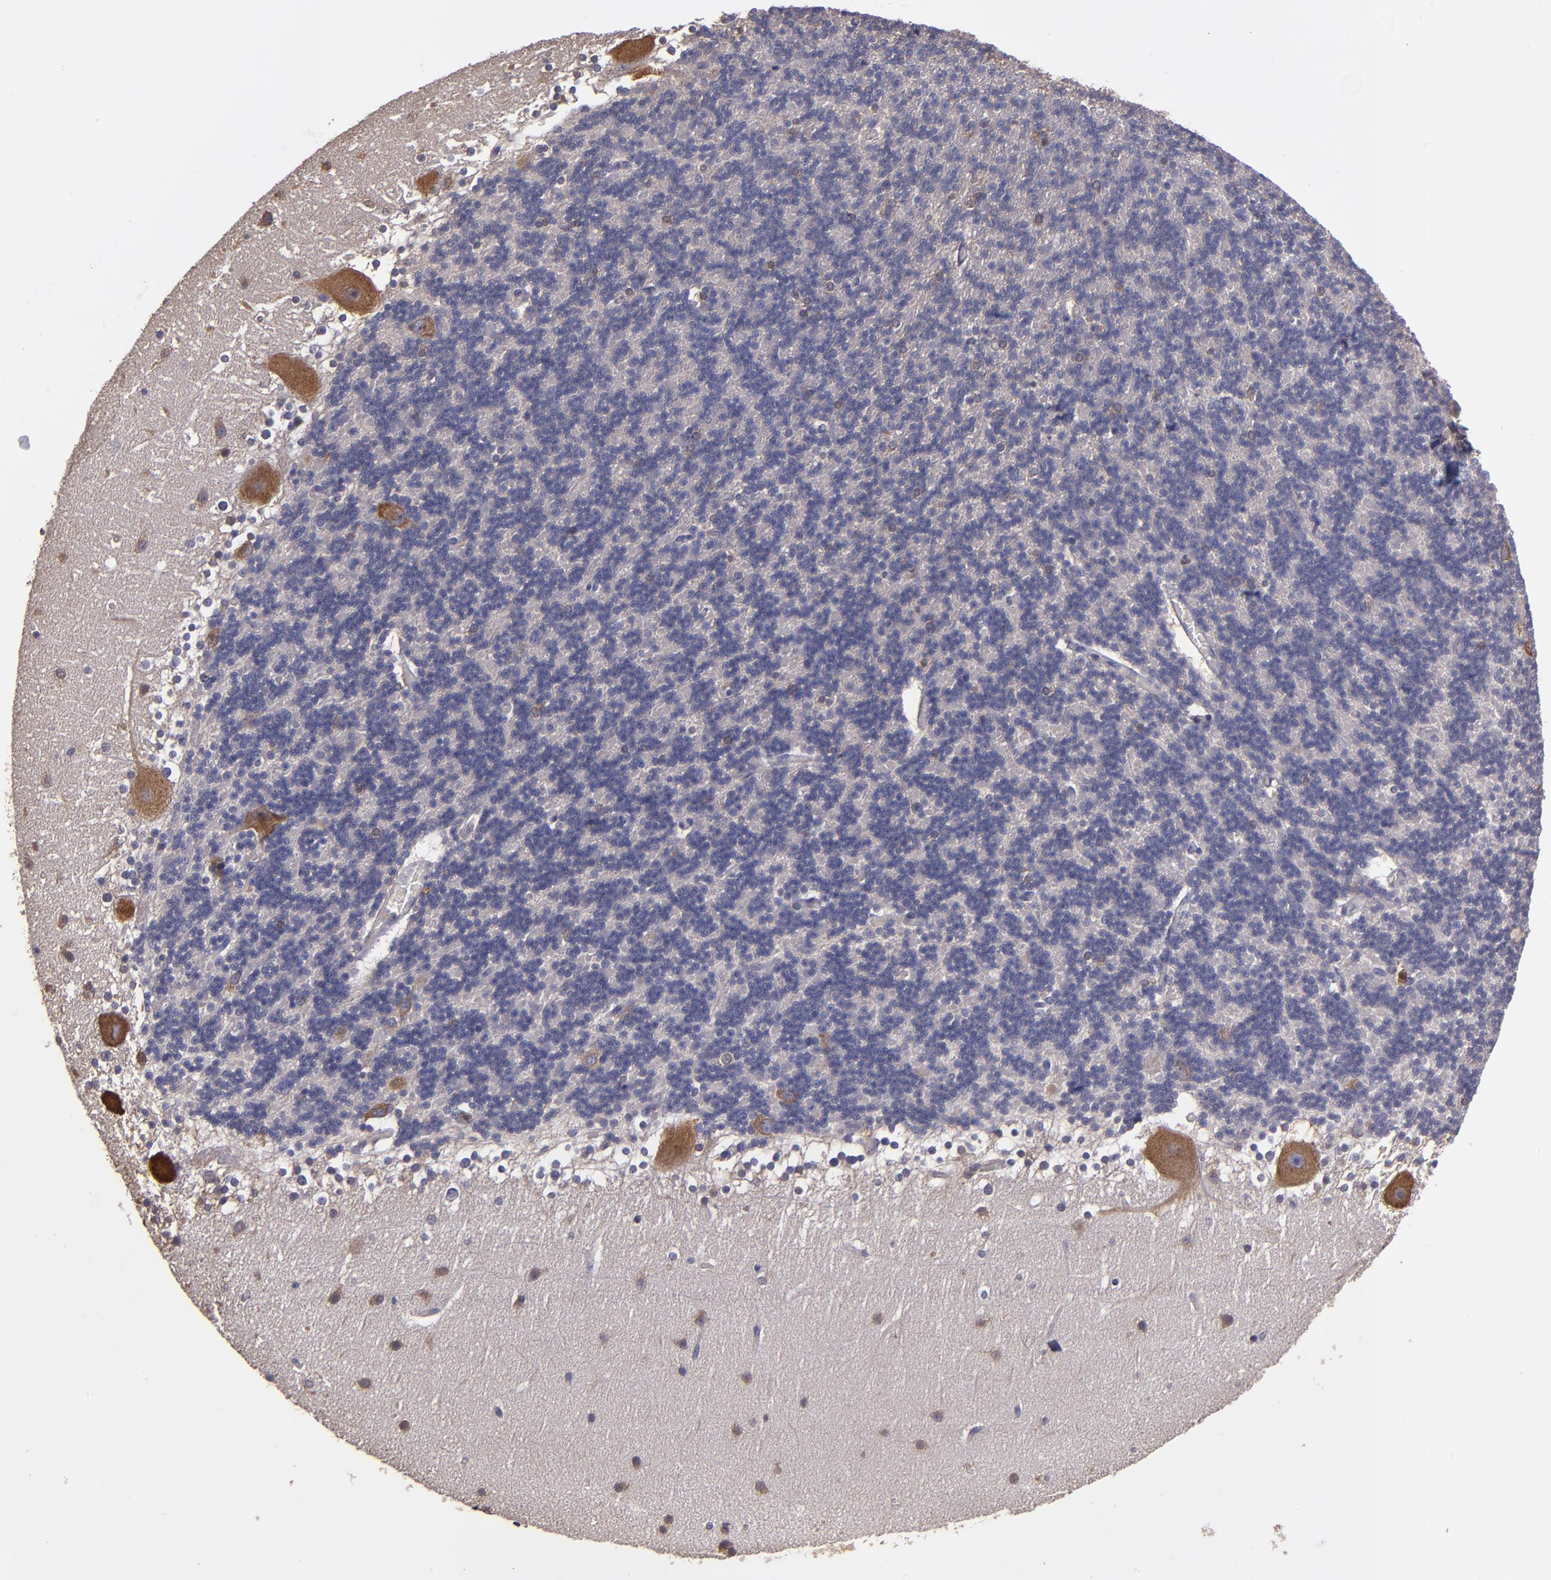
{"staining": {"intensity": "negative", "quantity": "none", "location": "none"}, "tissue": "cerebellum", "cell_type": "Cells in granular layer", "image_type": "normal", "snomed": [{"axis": "morphology", "description": "Normal tissue, NOS"}, {"axis": "topography", "description": "Cerebellum"}], "caption": "Cerebellum stained for a protein using immunohistochemistry (IHC) exhibits no staining cells in granular layer.", "gene": "CARS1", "patient": {"sex": "female", "age": 19}}